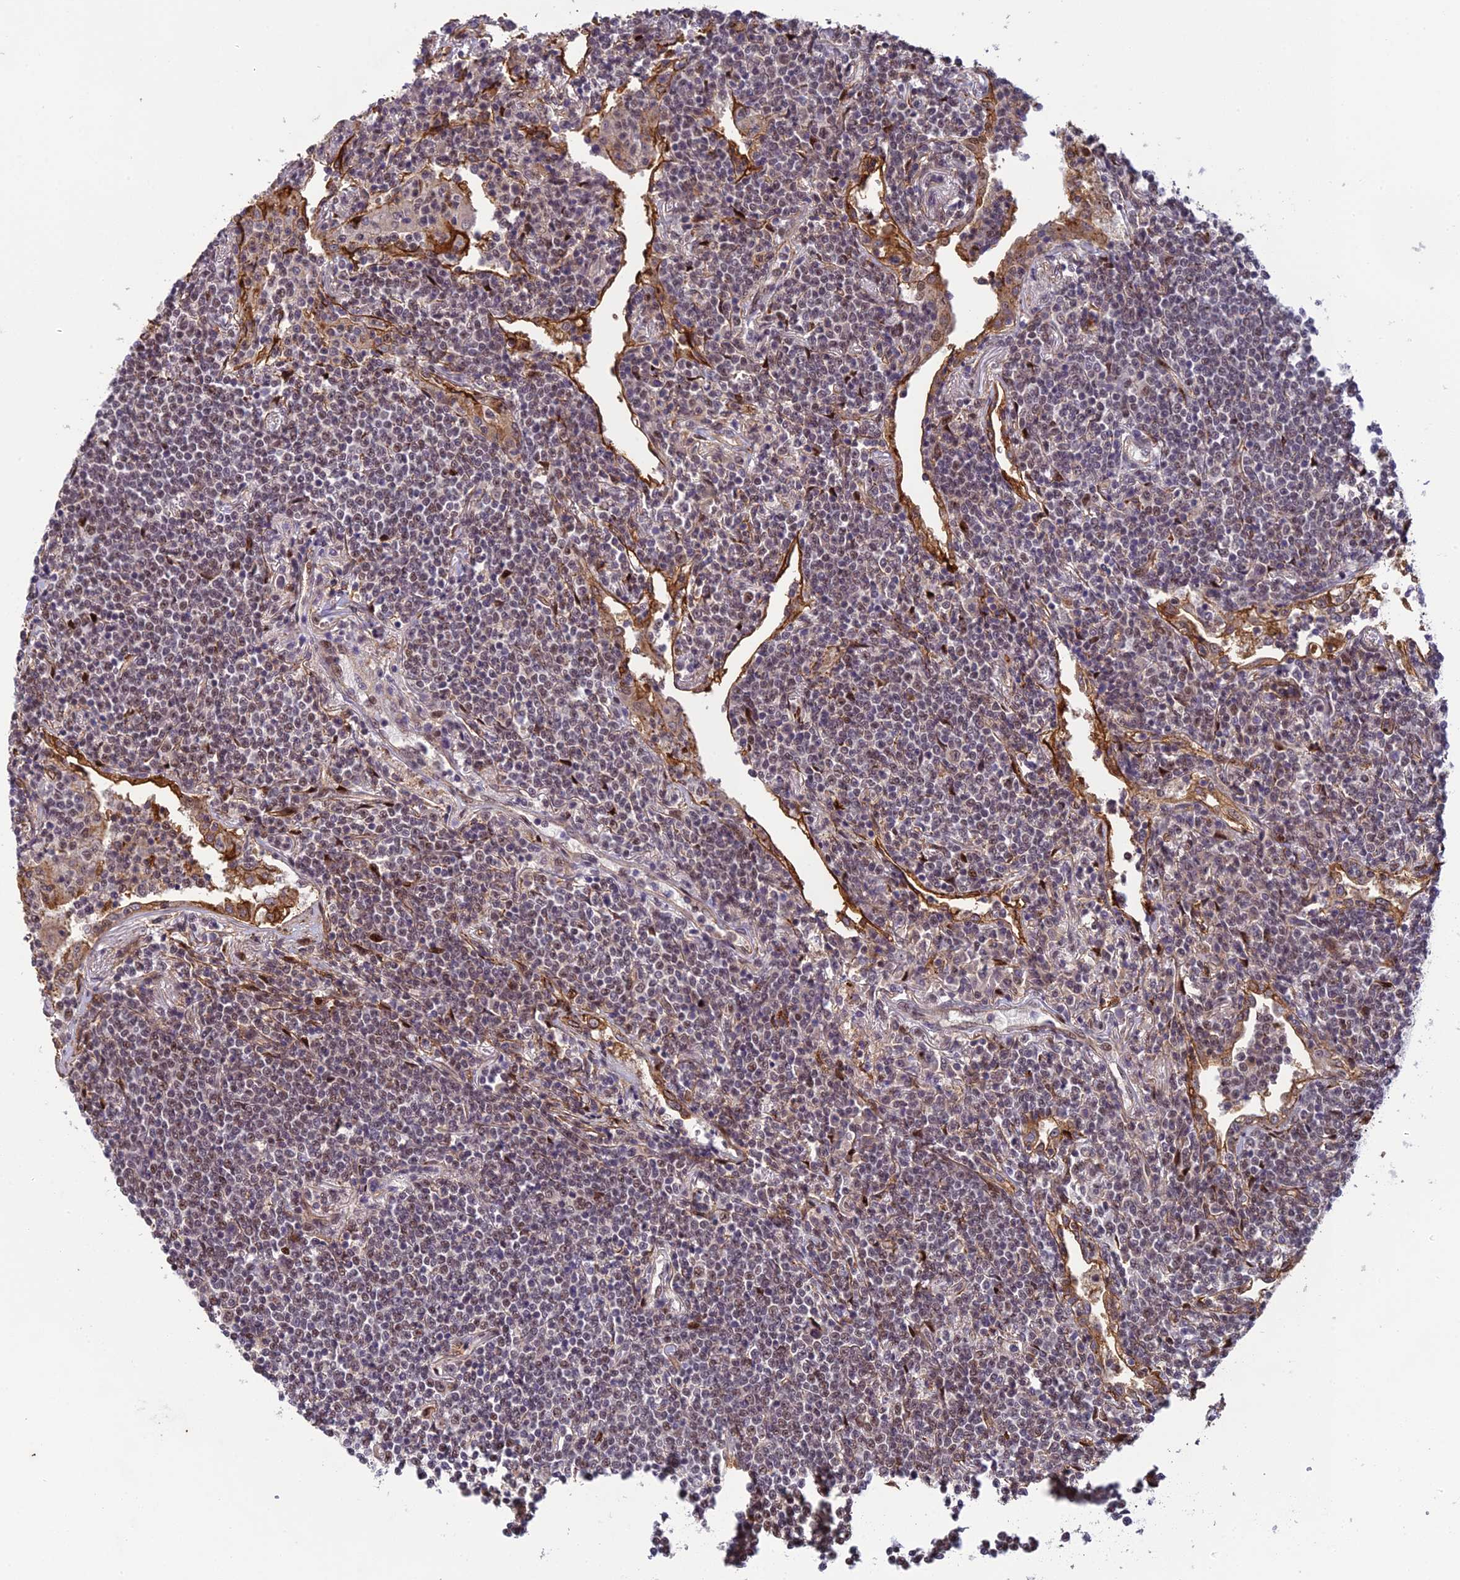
{"staining": {"intensity": "weak", "quantity": ">75%", "location": "nuclear"}, "tissue": "lymphoma", "cell_type": "Tumor cells", "image_type": "cancer", "snomed": [{"axis": "morphology", "description": "Malignant lymphoma, non-Hodgkin's type, Low grade"}, {"axis": "topography", "description": "Lung"}], "caption": "Immunohistochemistry (IHC) of human lymphoma shows low levels of weak nuclear positivity in about >75% of tumor cells. Immunohistochemistry (IHC) stains the protein of interest in brown and the nuclei are stained blue.", "gene": "RANBP3", "patient": {"sex": "female", "age": 71}}